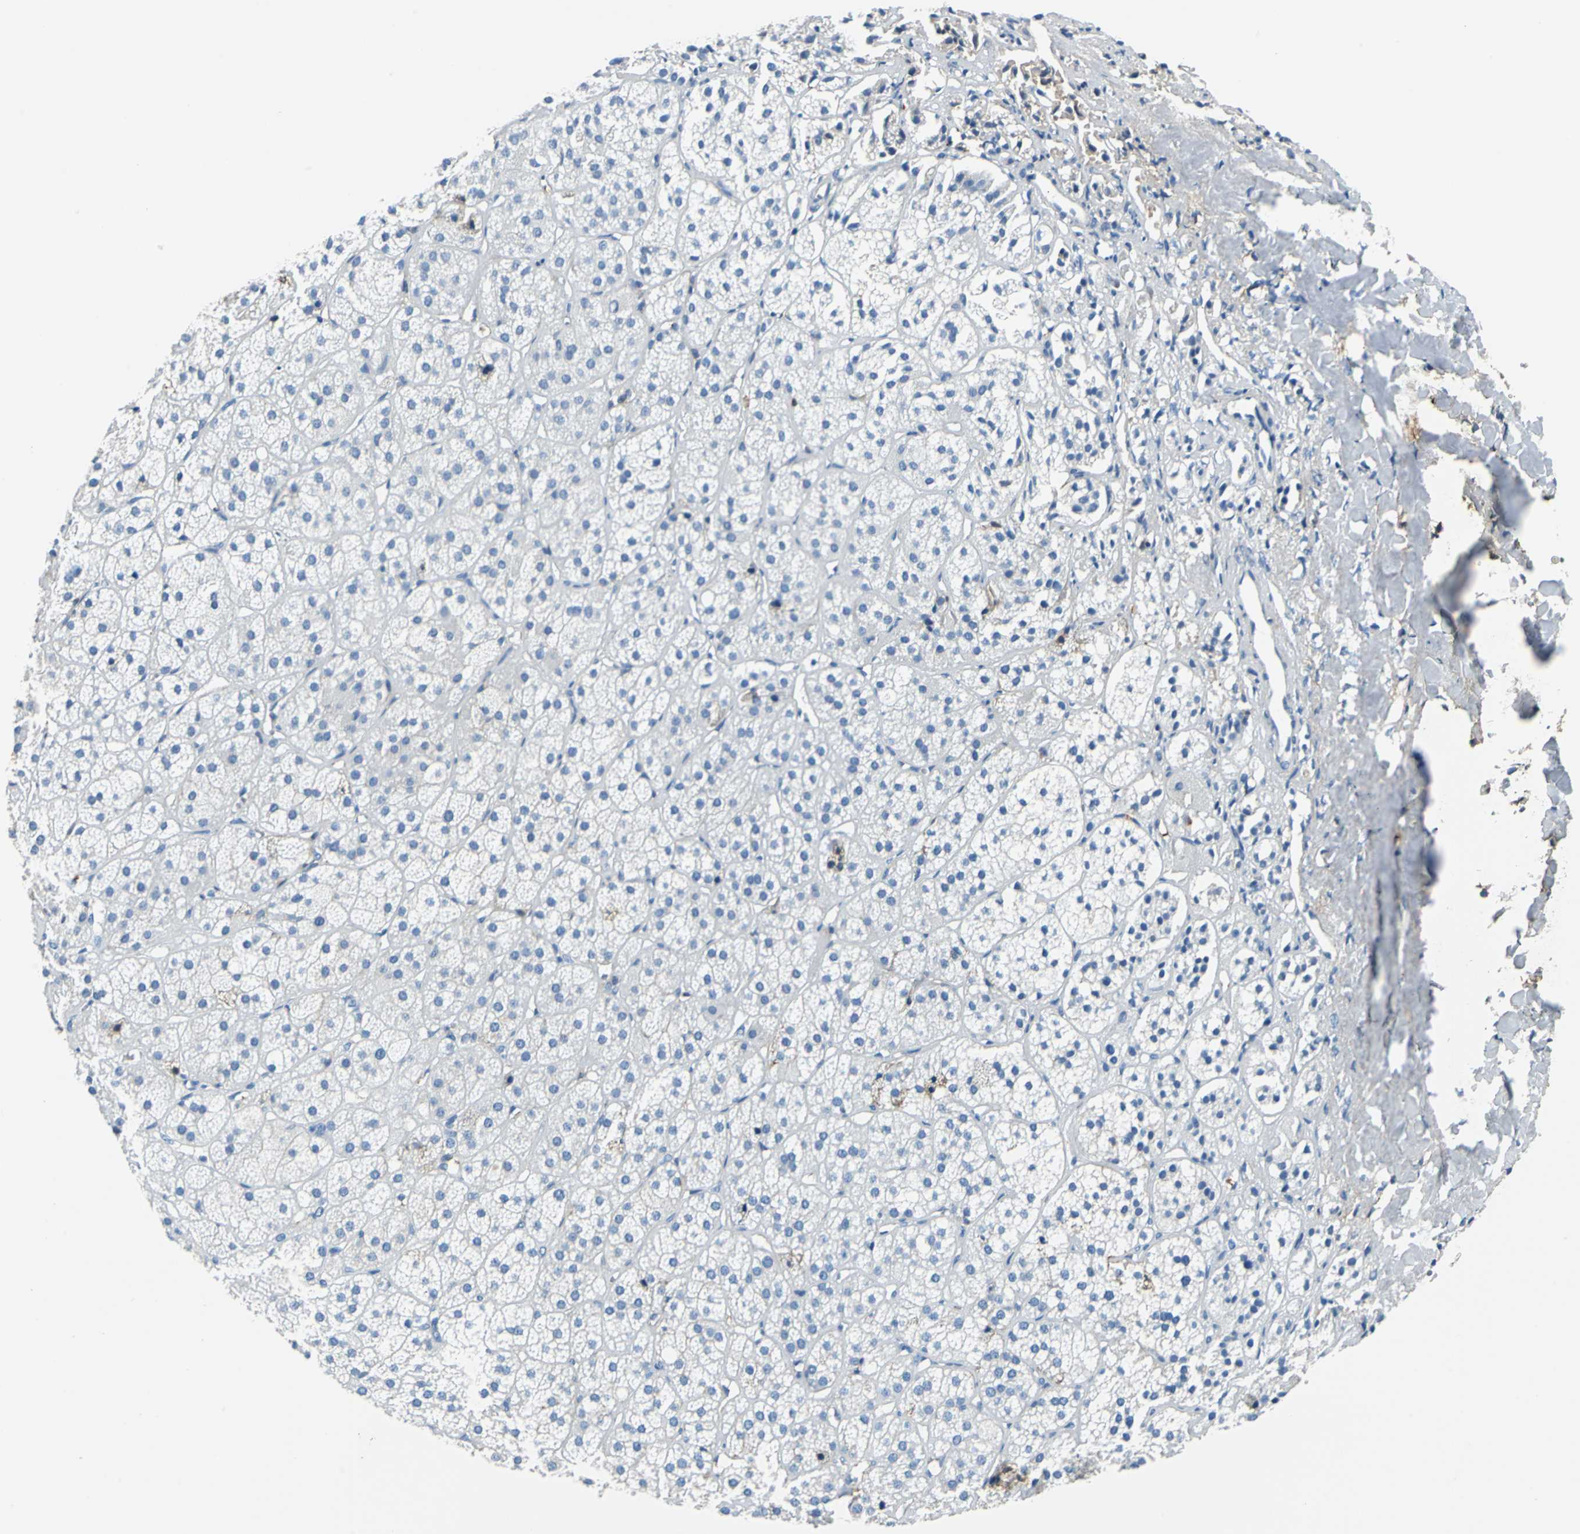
{"staining": {"intensity": "moderate", "quantity": "<25%", "location": "cytoplasmic/membranous"}, "tissue": "adrenal gland", "cell_type": "Glandular cells", "image_type": "normal", "snomed": [{"axis": "morphology", "description": "Normal tissue, NOS"}, {"axis": "topography", "description": "Adrenal gland"}], "caption": "High-power microscopy captured an IHC micrograph of normal adrenal gland, revealing moderate cytoplasmic/membranous staining in about <25% of glandular cells.", "gene": "ALB", "patient": {"sex": "female", "age": 71}}